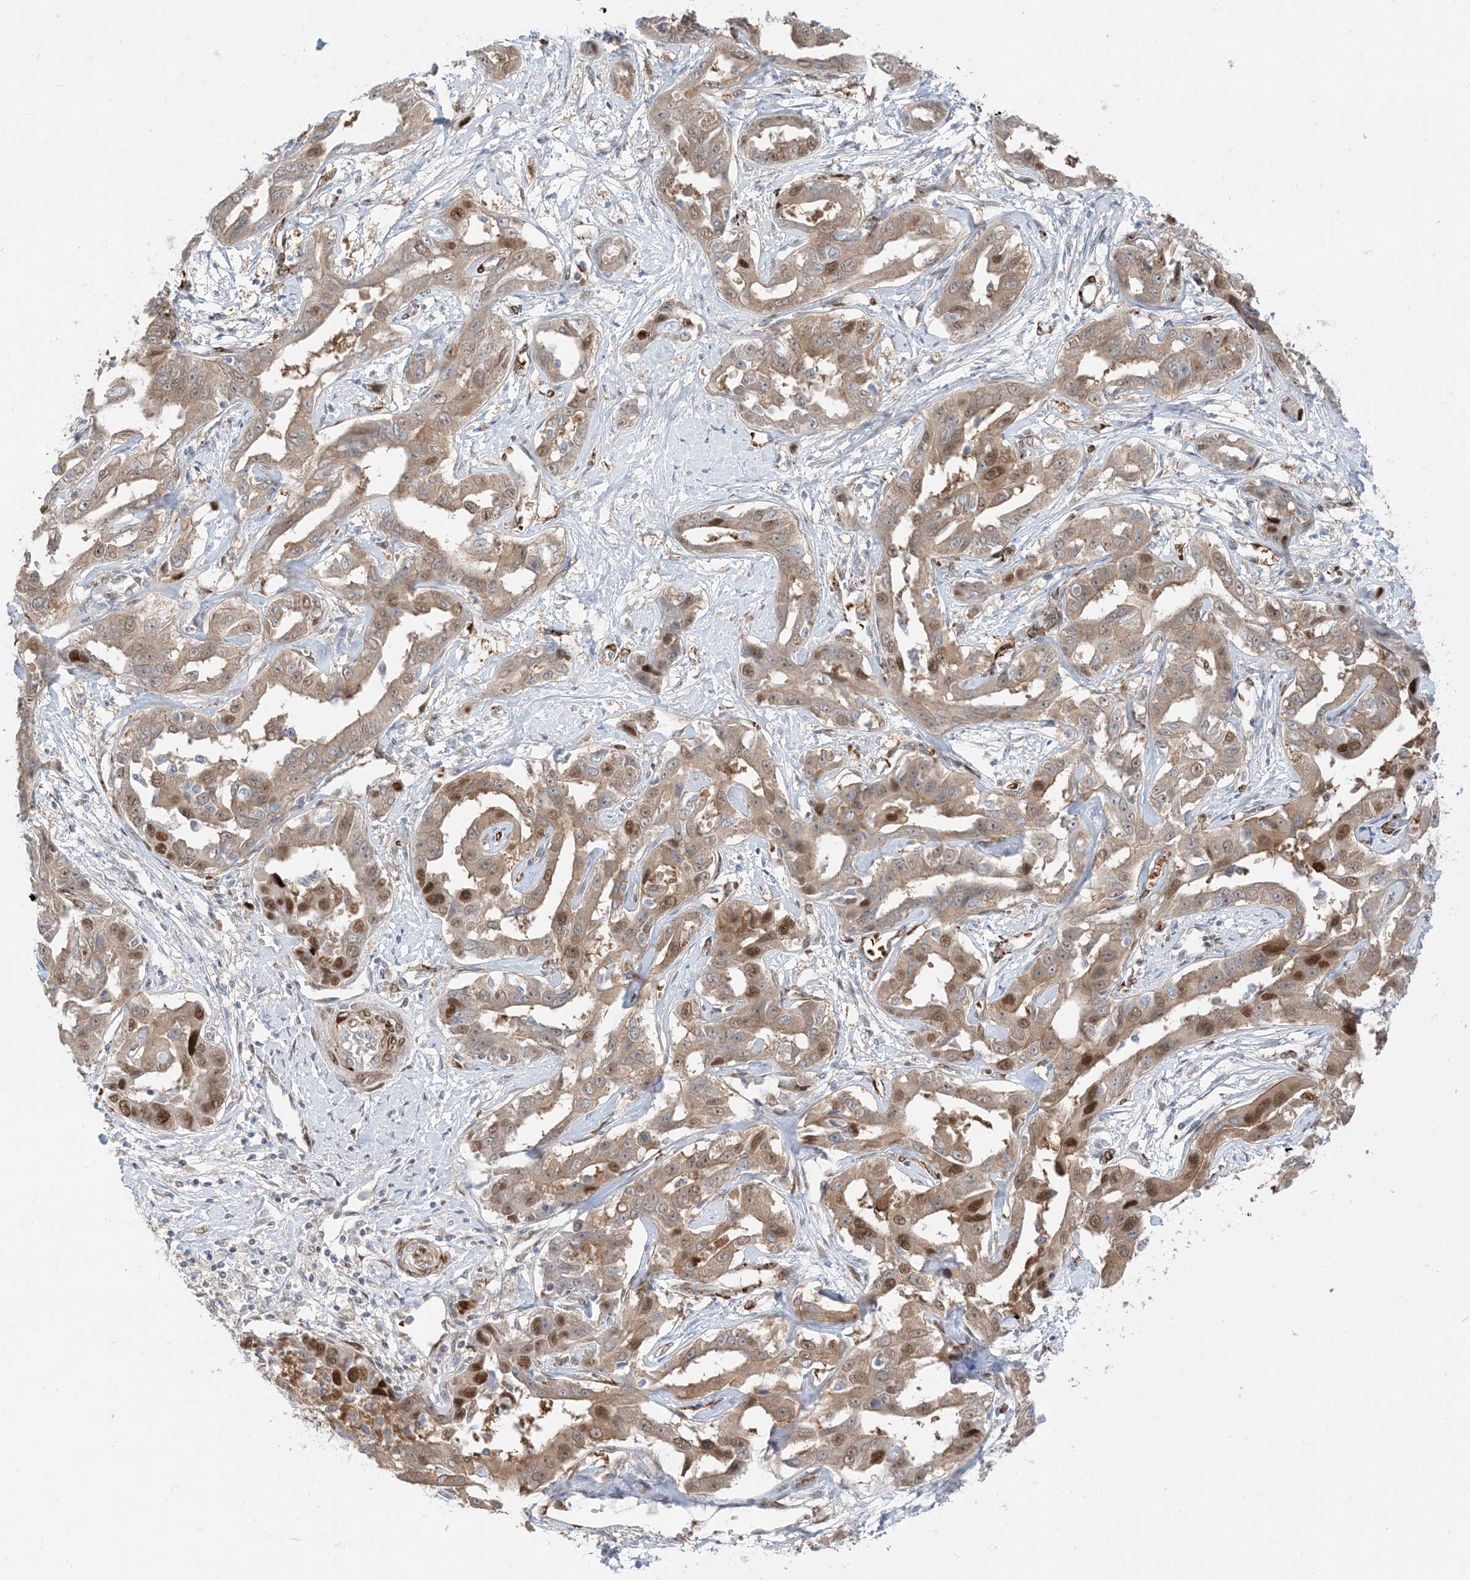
{"staining": {"intensity": "moderate", "quantity": ">75%", "location": "cytoplasmic/membranous,nuclear"}, "tissue": "liver cancer", "cell_type": "Tumor cells", "image_type": "cancer", "snomed": [{"axis": "morphology", "description": "Cholangiocarcinoma"}, {"axis": "topography", "description": "Liver"}], "caption": "This is a photomicrograph of IHC staining of cholangiocarcinoma (liver), which shows moderate staining in the cytoplasmic/membranous and nuclear of tumor cells.", "gene": "RIN1", "patient": {"sex": "male", "age": 59}}